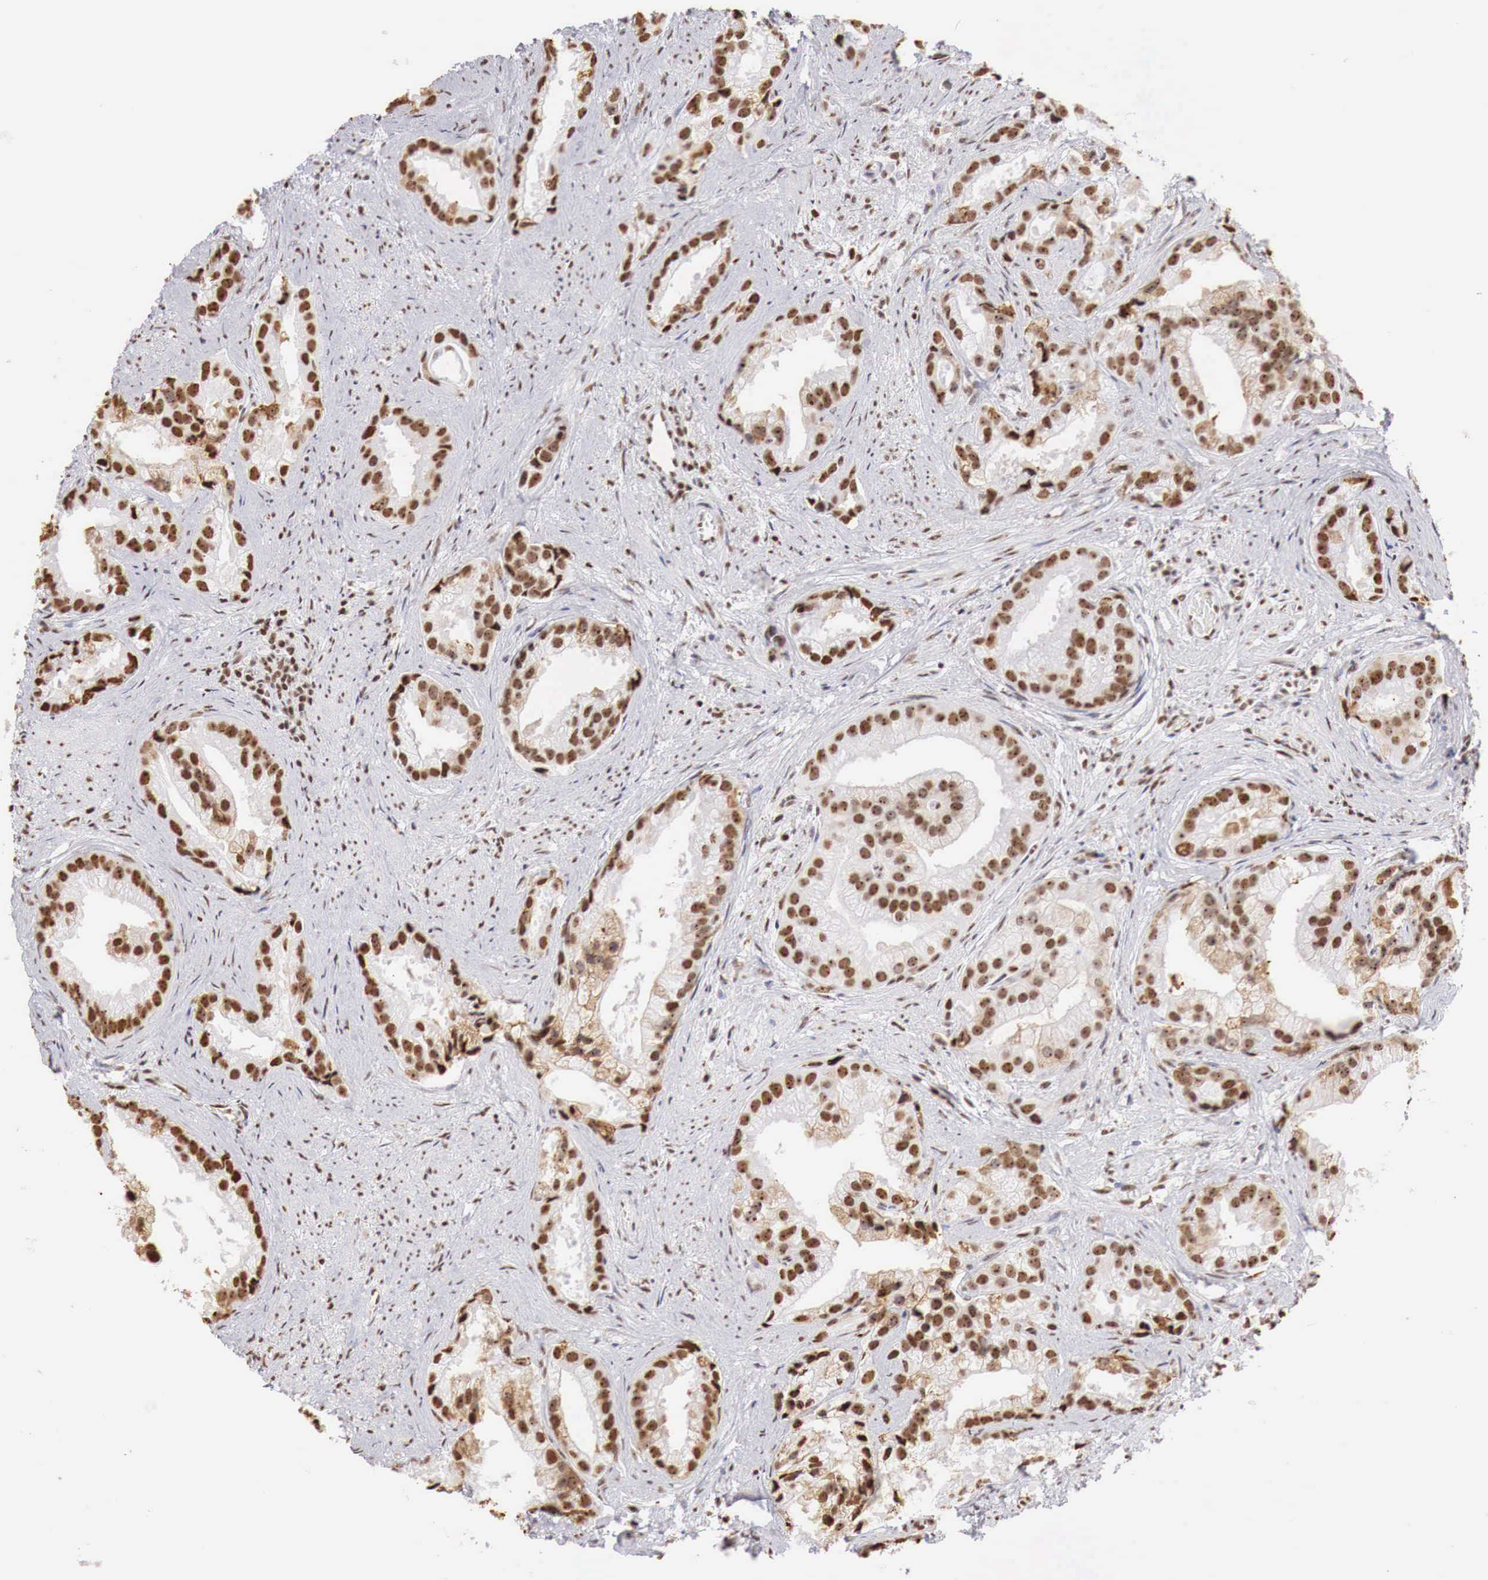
{"staining": {"intensity": "strong", "quantity": ">75%", "location": "nuclear"}, "tissue": "prostate cancer", "cell_type": "Tumor cells", "image_type": "cancer", "snomed": [{"axis": "morphology", "description": "Adenocarcinoma, Medium grade"}, {"axis": "topography", "description": "Prostate"}], "caption": "IHC of prostate cancer (adenocarcinoma (medium-grade)) reveals high levels of strong nuclear staining in about >75% of tumor cells.", "gene": "DKC1", "patient": {"sex": "male", "age": 65}}